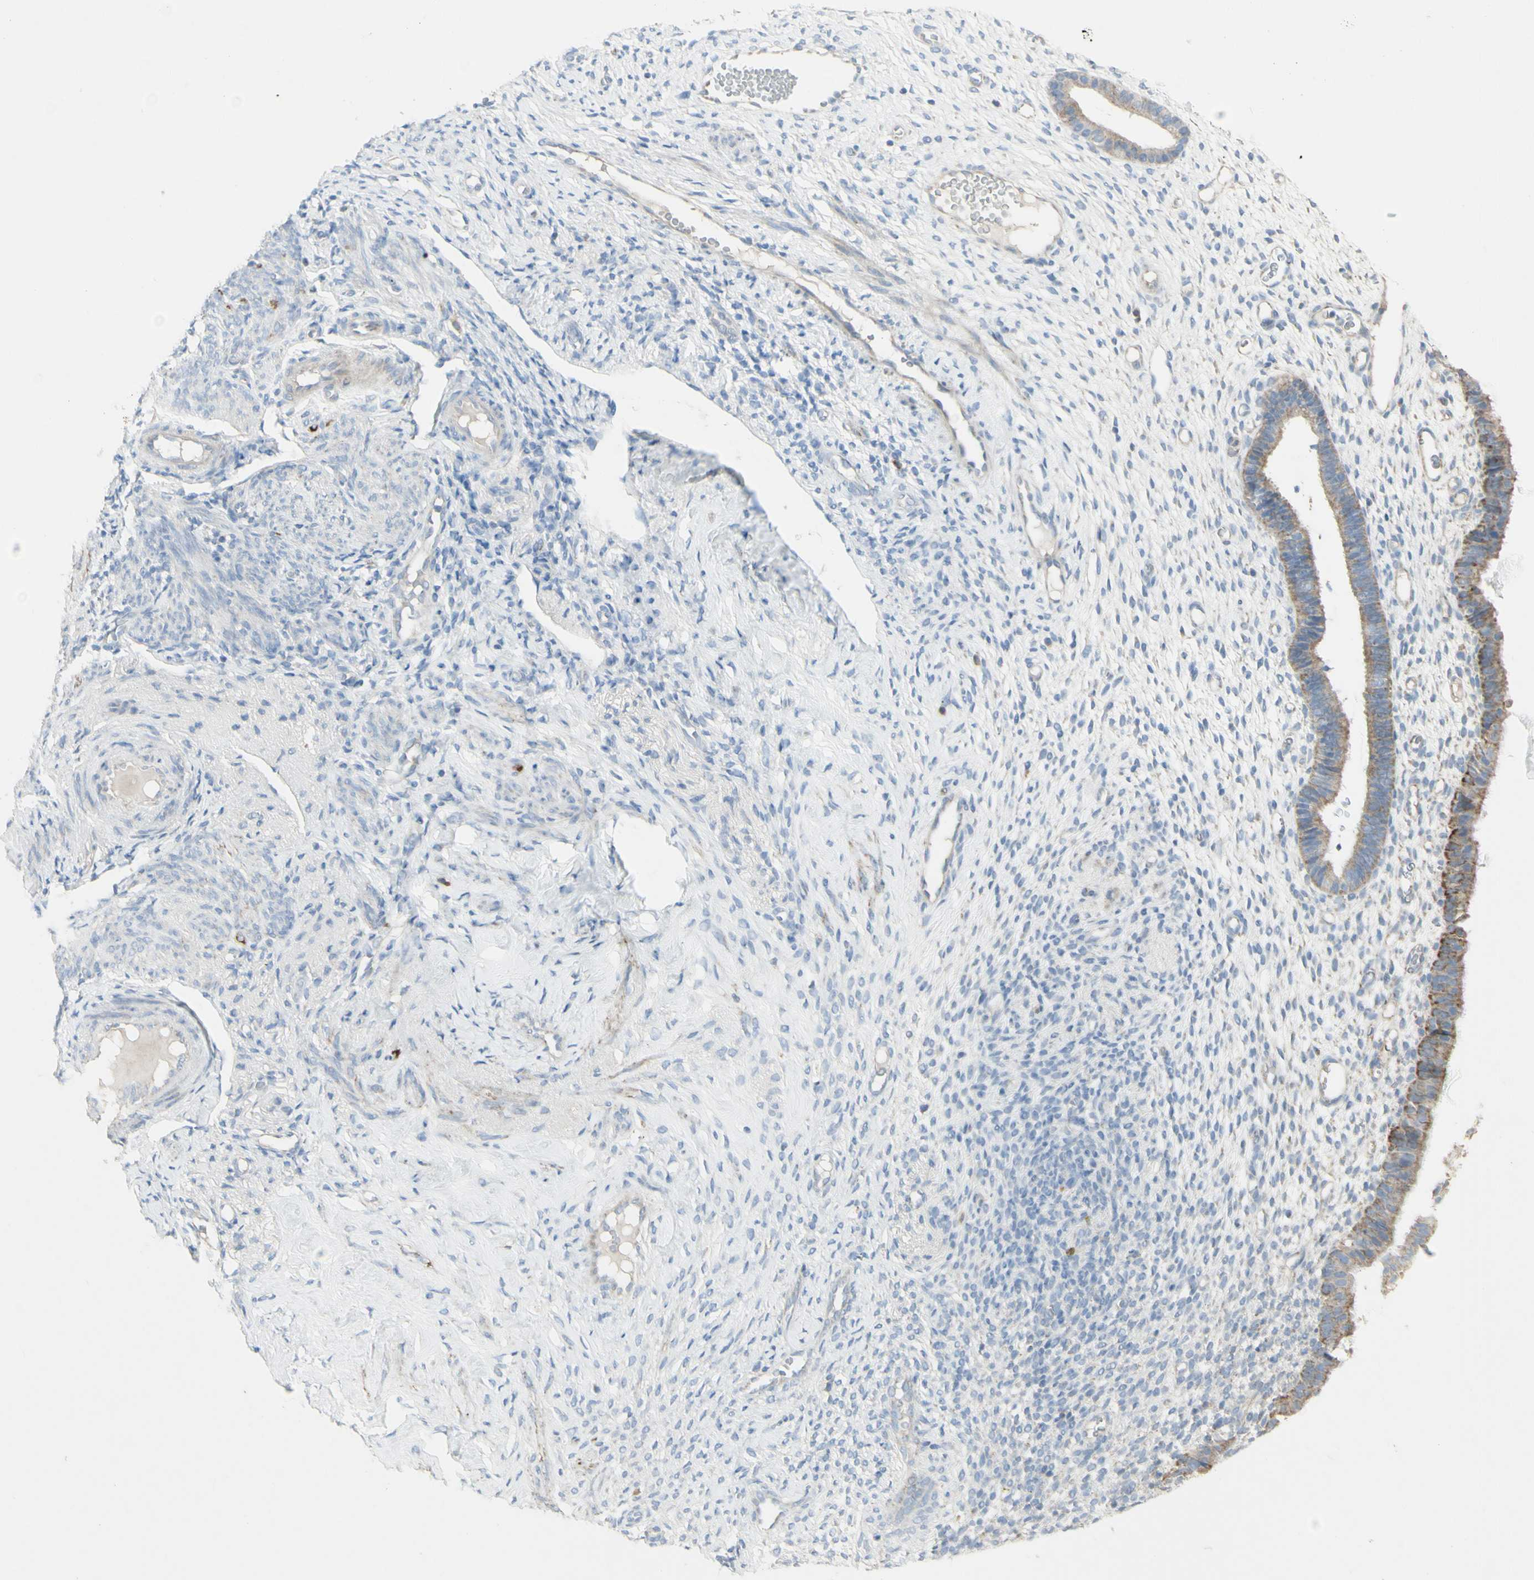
{"staining": {"intensity": "negative", "quantity": "none", "location": "none"}, "tissue": "endometrium", "cell_type": "Cells in endometrial stroma", "image_type": "normal", "snomed": [{"axis": "morphology", "description": "Normal tissue, NOS"}, {"axis": "topography", "description": "Endometrium"}], "caption": "High magnification brightfield microscopy of normal endometrium stained with DAB (brown) and counterstained with hematoxylin (blue): cells in endometrial stroma show no significant staining. The staining is performed using DAB brown chromogen with nuclei counter-stained in using hematoxylin.", "gene": "CNTNAP1", "patient": {"sex": "female", "age": 61}}